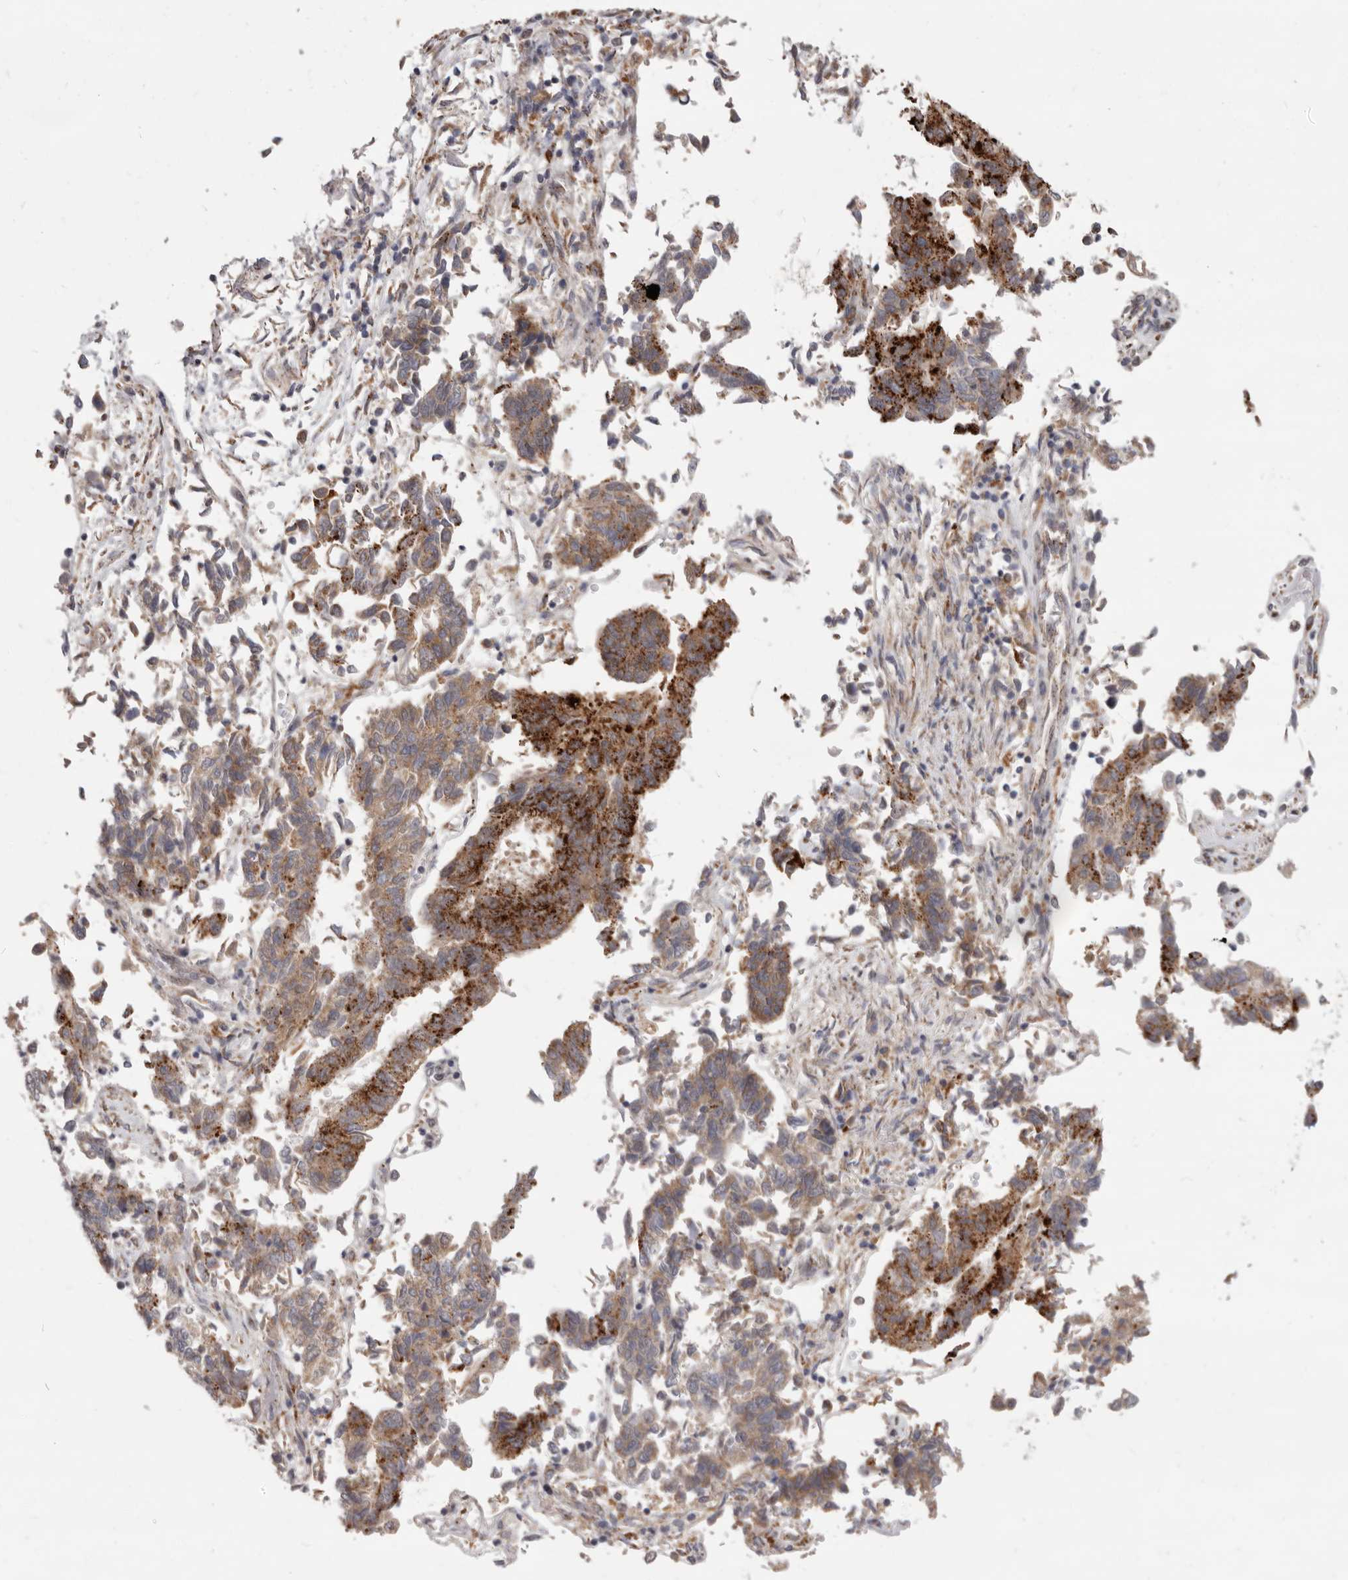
{"staining": {"intensity": "strong", "quantity": ">75%", "location": "cytoplasmic/membranous"}, "tissue": "endometrial cancer", "cell_type": "Tumor cells", "image_type": "cancer", "snomed": [{"axis": "morphology", "description": "Adenocarcinoma, NOS"}, {"axis": "topography", "description": "Endometrium"}], "caption": "Strong cytoplasmic/membranous expression for a protein is identified in about >75% of tumor cells of endometrial cancer using IHC.", "gene": "TOR3A", "patient": {"sex": "female", "age": 80}}